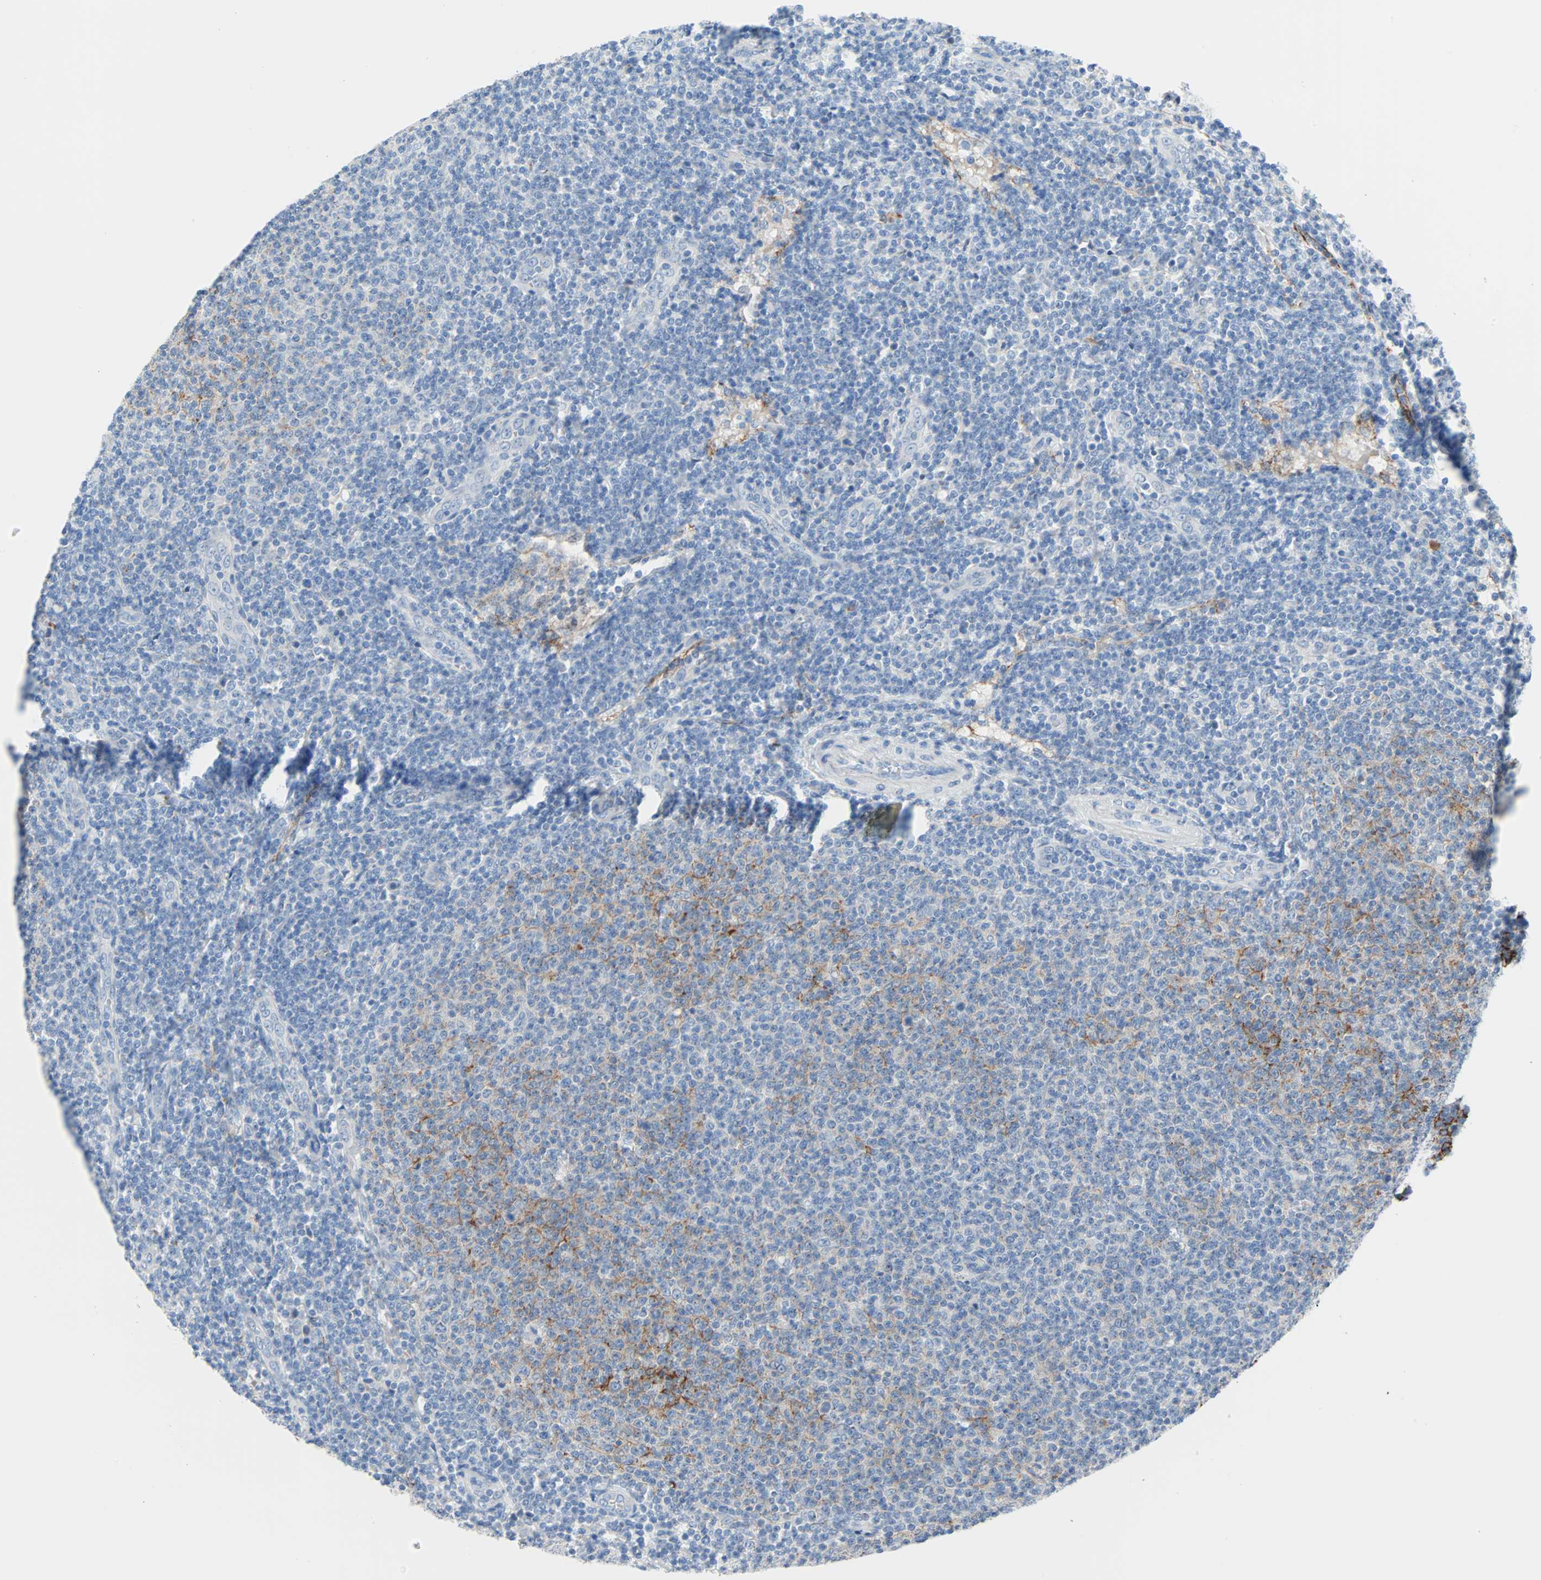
{"staining": {"intensity": "weak", "quantity": "<25%", "location": "cytoplasmic/membranous"}, "tissue": "lymphoma", "cell_type": "Tumor cells", "image_type": "cancer", "snomed": [{"axis": "morphology", "description": "Malignant lymphoma, non-Hodgkin's type, Low grade"}, {"axis": "topography", "description": "Lymph node"}], "caption": "Lymphoma was stained to show a protein in brown. There is no significant positivity in tumor cells.", "gene": "PDPN", "patient": {"sex": "male", "age": 66}}